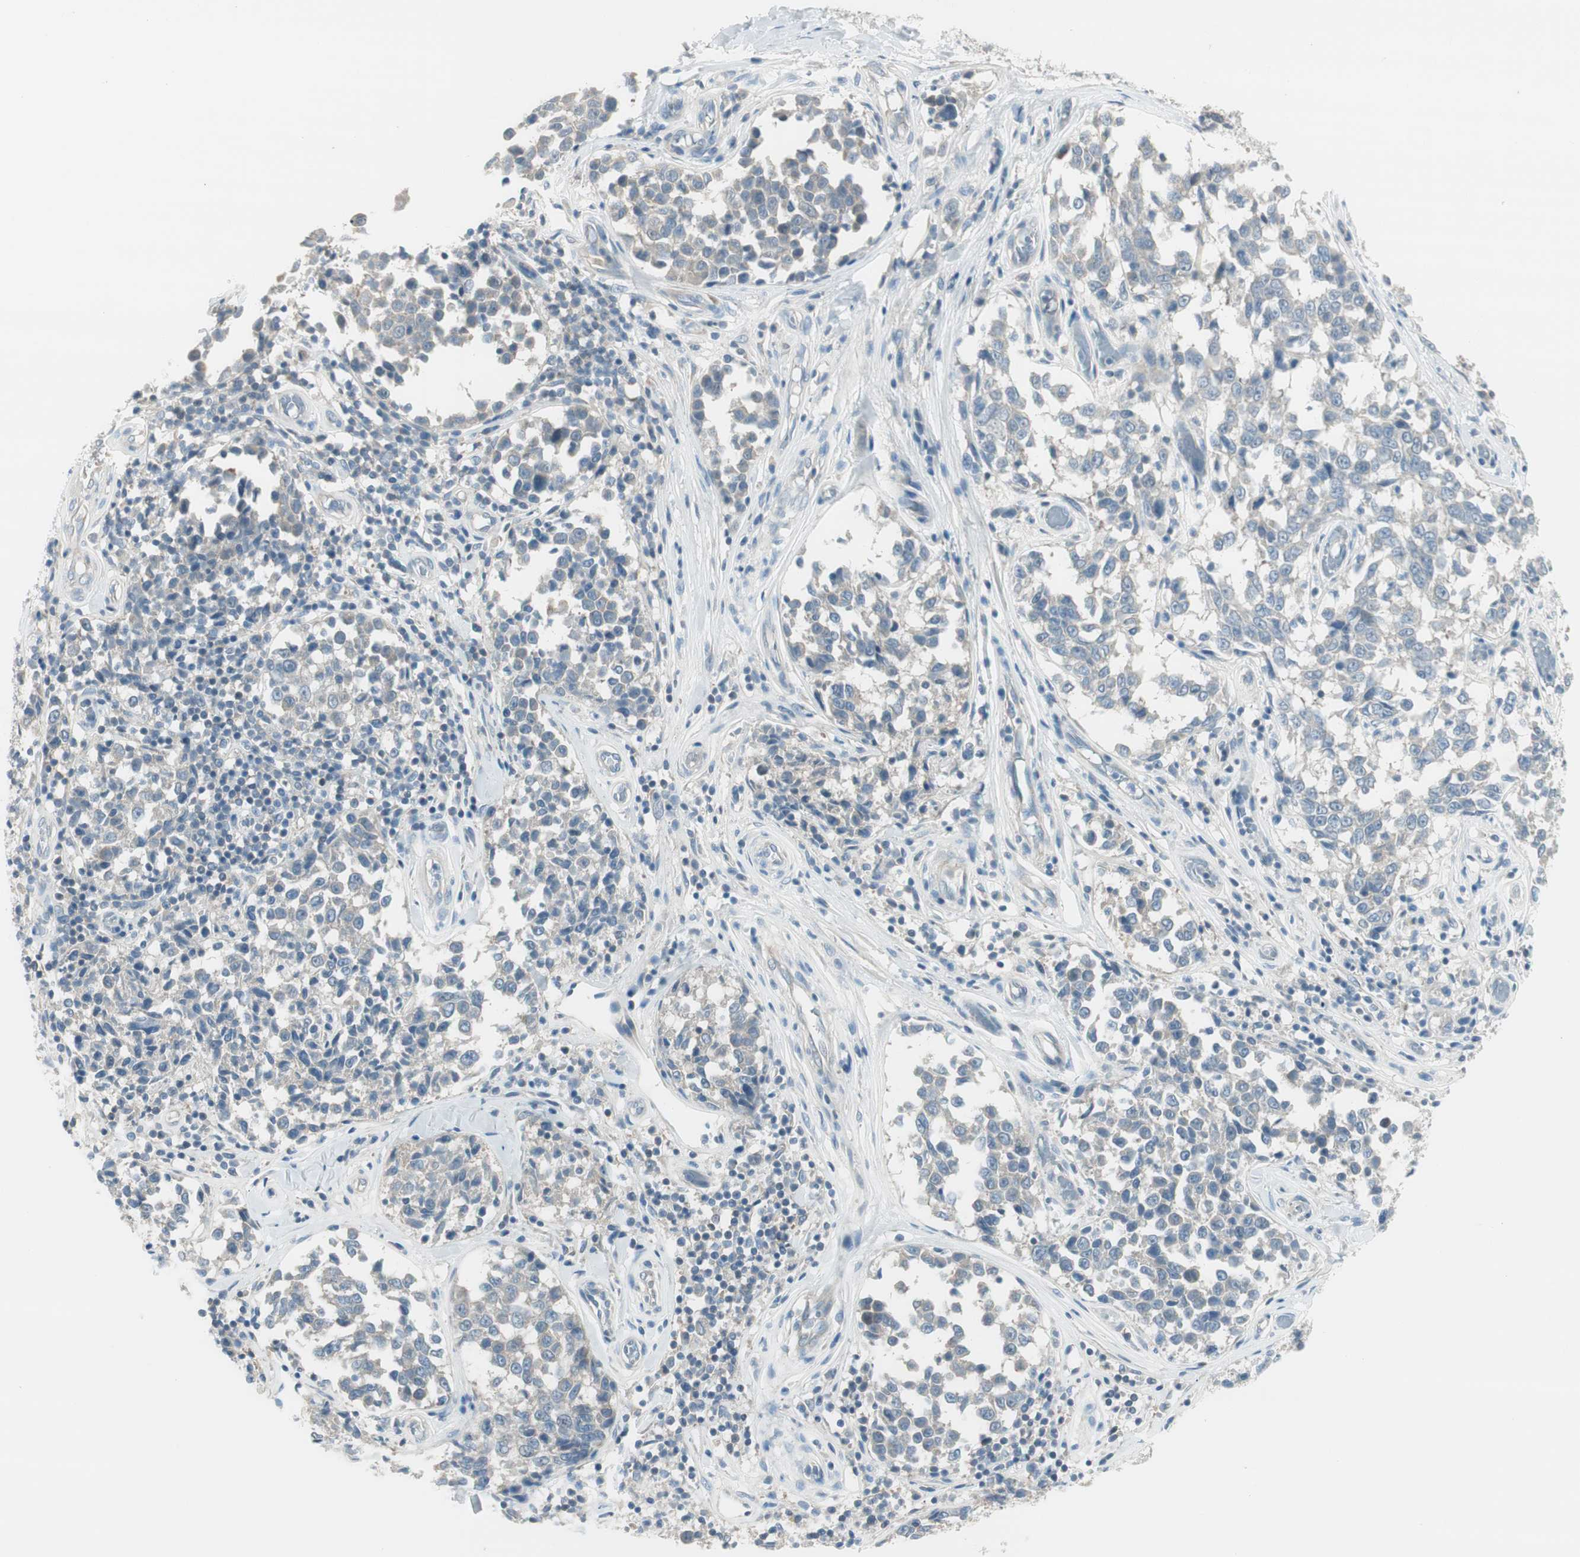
{"staining": {"intensity": "weak", "quantity": "25%-75%", "location": "cytoplasmic/membranous"}, "tissue": "melanoma", "cell_type": "Tumor cells", "image_type": "cancer", "snomed": [{"axis": "morphology", "description": "Malignant melanoma, NOS"}, {"axis": "topography", "description": "Skin"}], "caption": "Malignant melanoma stained with a brown dye exhibits weak cytoplasmic/membranous positive staining in approximately 25%-75% of tumor cells.", "gene": "EVA1A", "patient": {"sex": "female", "age": 64}}